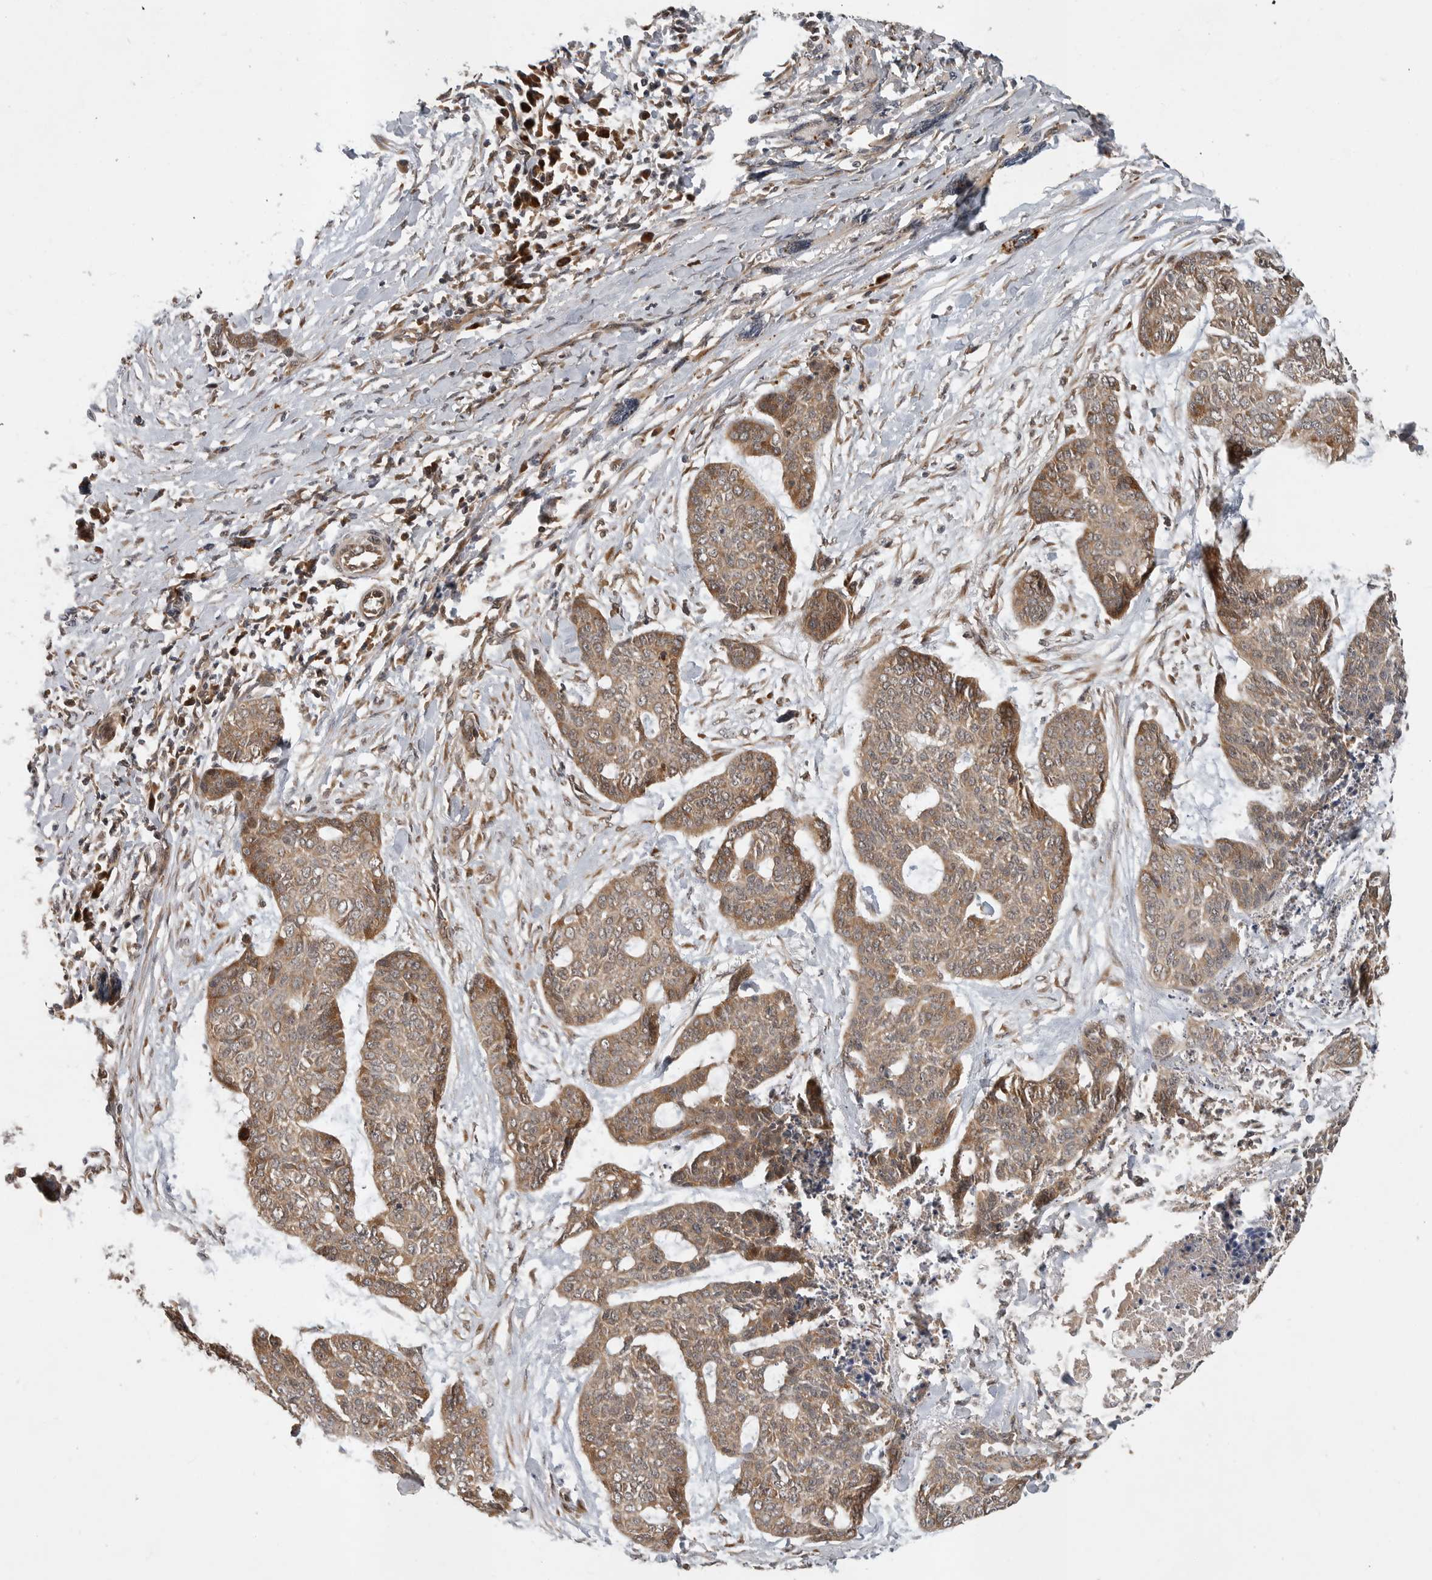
{"staining": {"intensity": "moderate", "quantity": ">75%", "location": "cytoplasmic/membranous"}, "tissue": "skin cancer", "cell_type": "Tumor cells", "image_type": "cancer", "snomed": [{"axis": "morphology", "description": "Basal cell carcinoma"}, {"axis": "topography", "description": "Skin"}], "caption": "DAB (3,3'-diaminobenzidine) immunohistochemical staining of human skin cancer reveals moderate cytoplasmic/membranous protein staining in about >75% of tumor cells. (Brightfield microscopy of DAB IHC at high magnification).", "gene": "OSBPL9", "patient": {"sex": "female", "age": 64}}